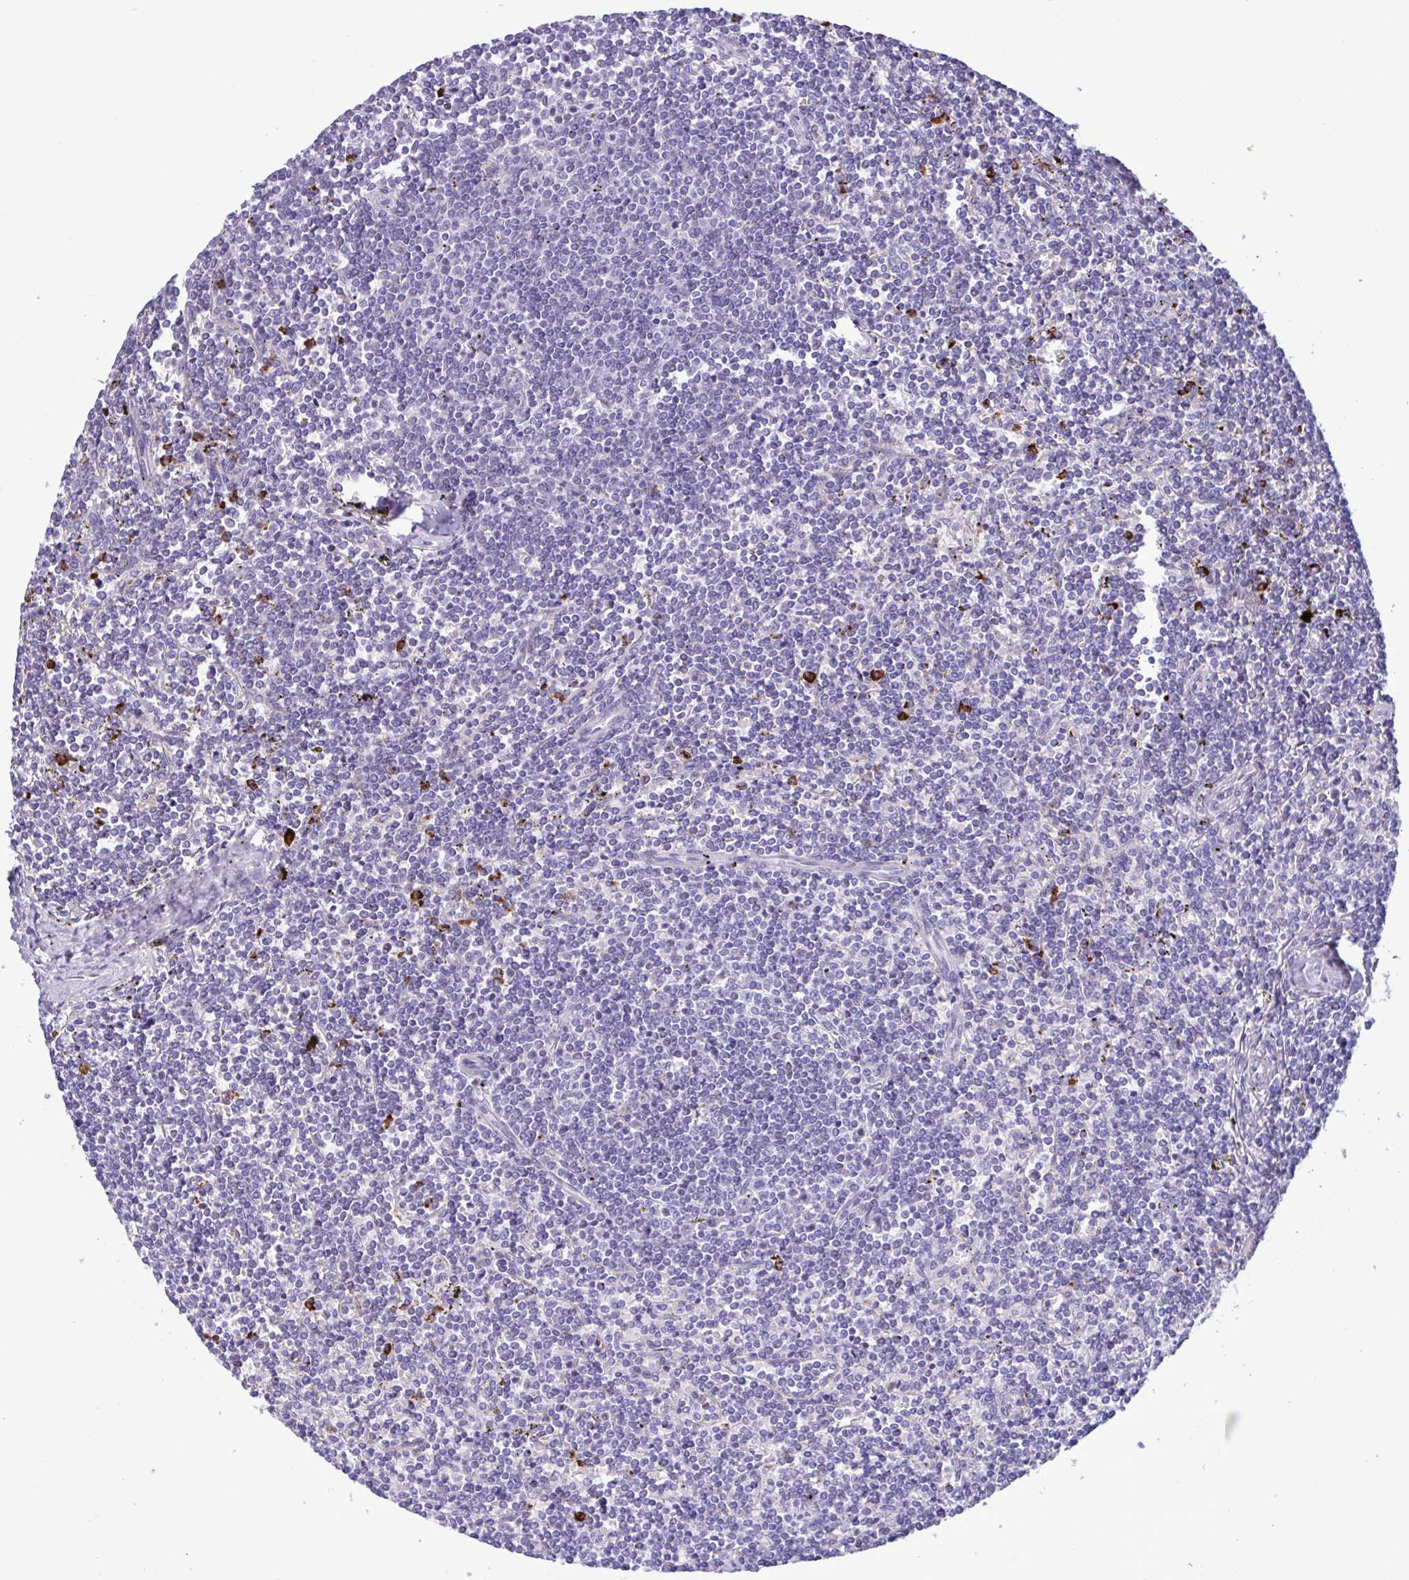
{"staining": {"intensity": "negative", "quantity": "none", "location": "none"}, "tissue": "lymphoma", "cell_type": "Tumor cells", "image_type": "cancer", "snomed": [{"axis": "morphology", "description": "Malignant lymphoma, non-Hodgkin's type, Low grade"}, {"axis": "topography", "description": "Spleen"}], "caption": "Protein analysis of lymphoma demonstrates no significant expression in tumor cells.", "gene": "SREBF1", "patient": {"sex": "male", "age": 78}}